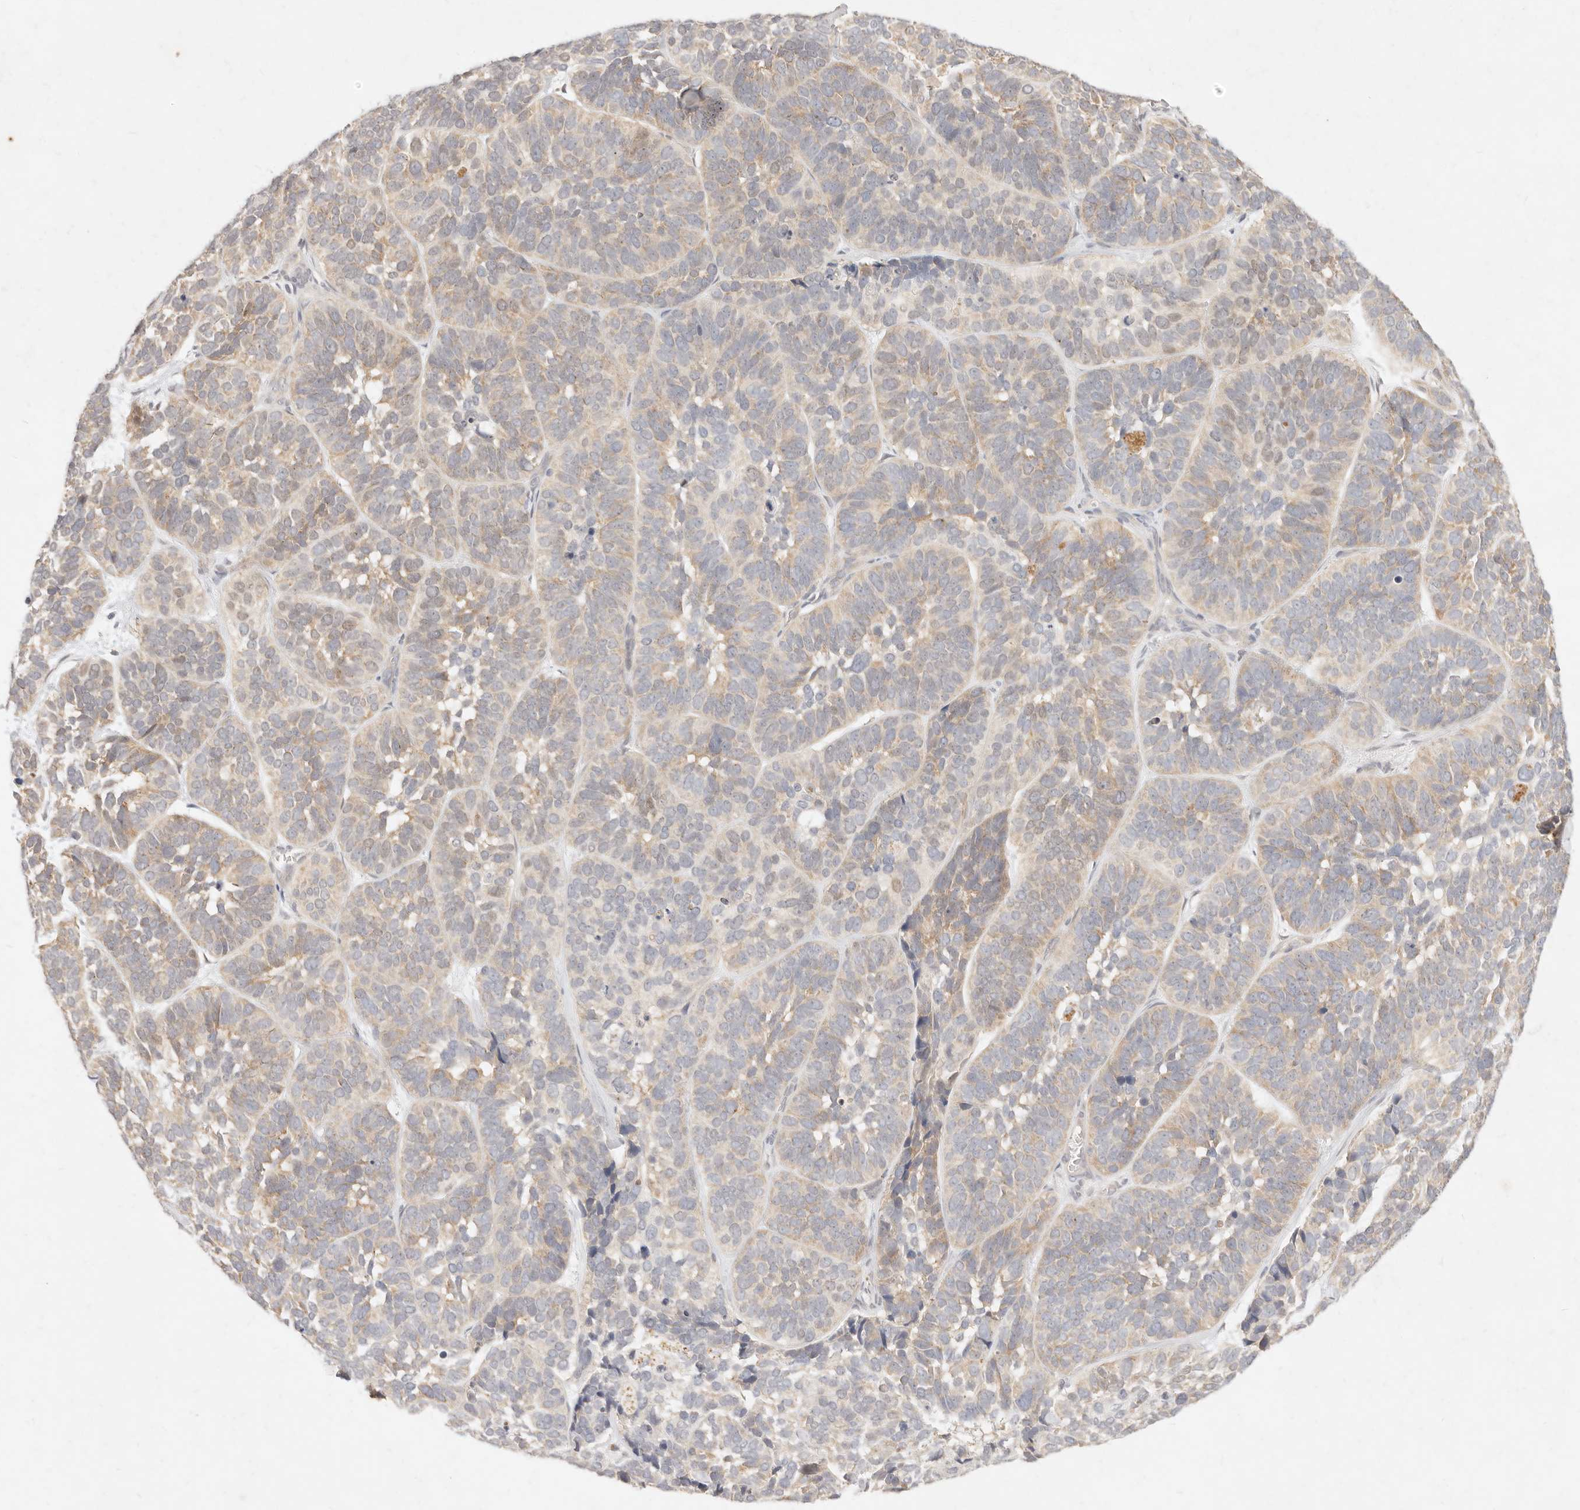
{"staining": {"intensity": "weak", "quantity": "25%-75%", "location": "cytoplasmic/membranous,nuclear"}, "tissue": "skin cancer", "cell_type": "Tumor cells", "image_type": "cancer", "snomed": [{"axis": "morphology", "description": "Basal cell carcinoma"}, {"axis": "topography", "description": "Skin"}], "caption": "Skin cancer (basal cell carcinoma) stained for a protein reveals weak cytoplasmic/membranous and nuclear positivity in tumor cells.", "gene": "ASCL3", "patient": {"sex": "male", "age": 62}}